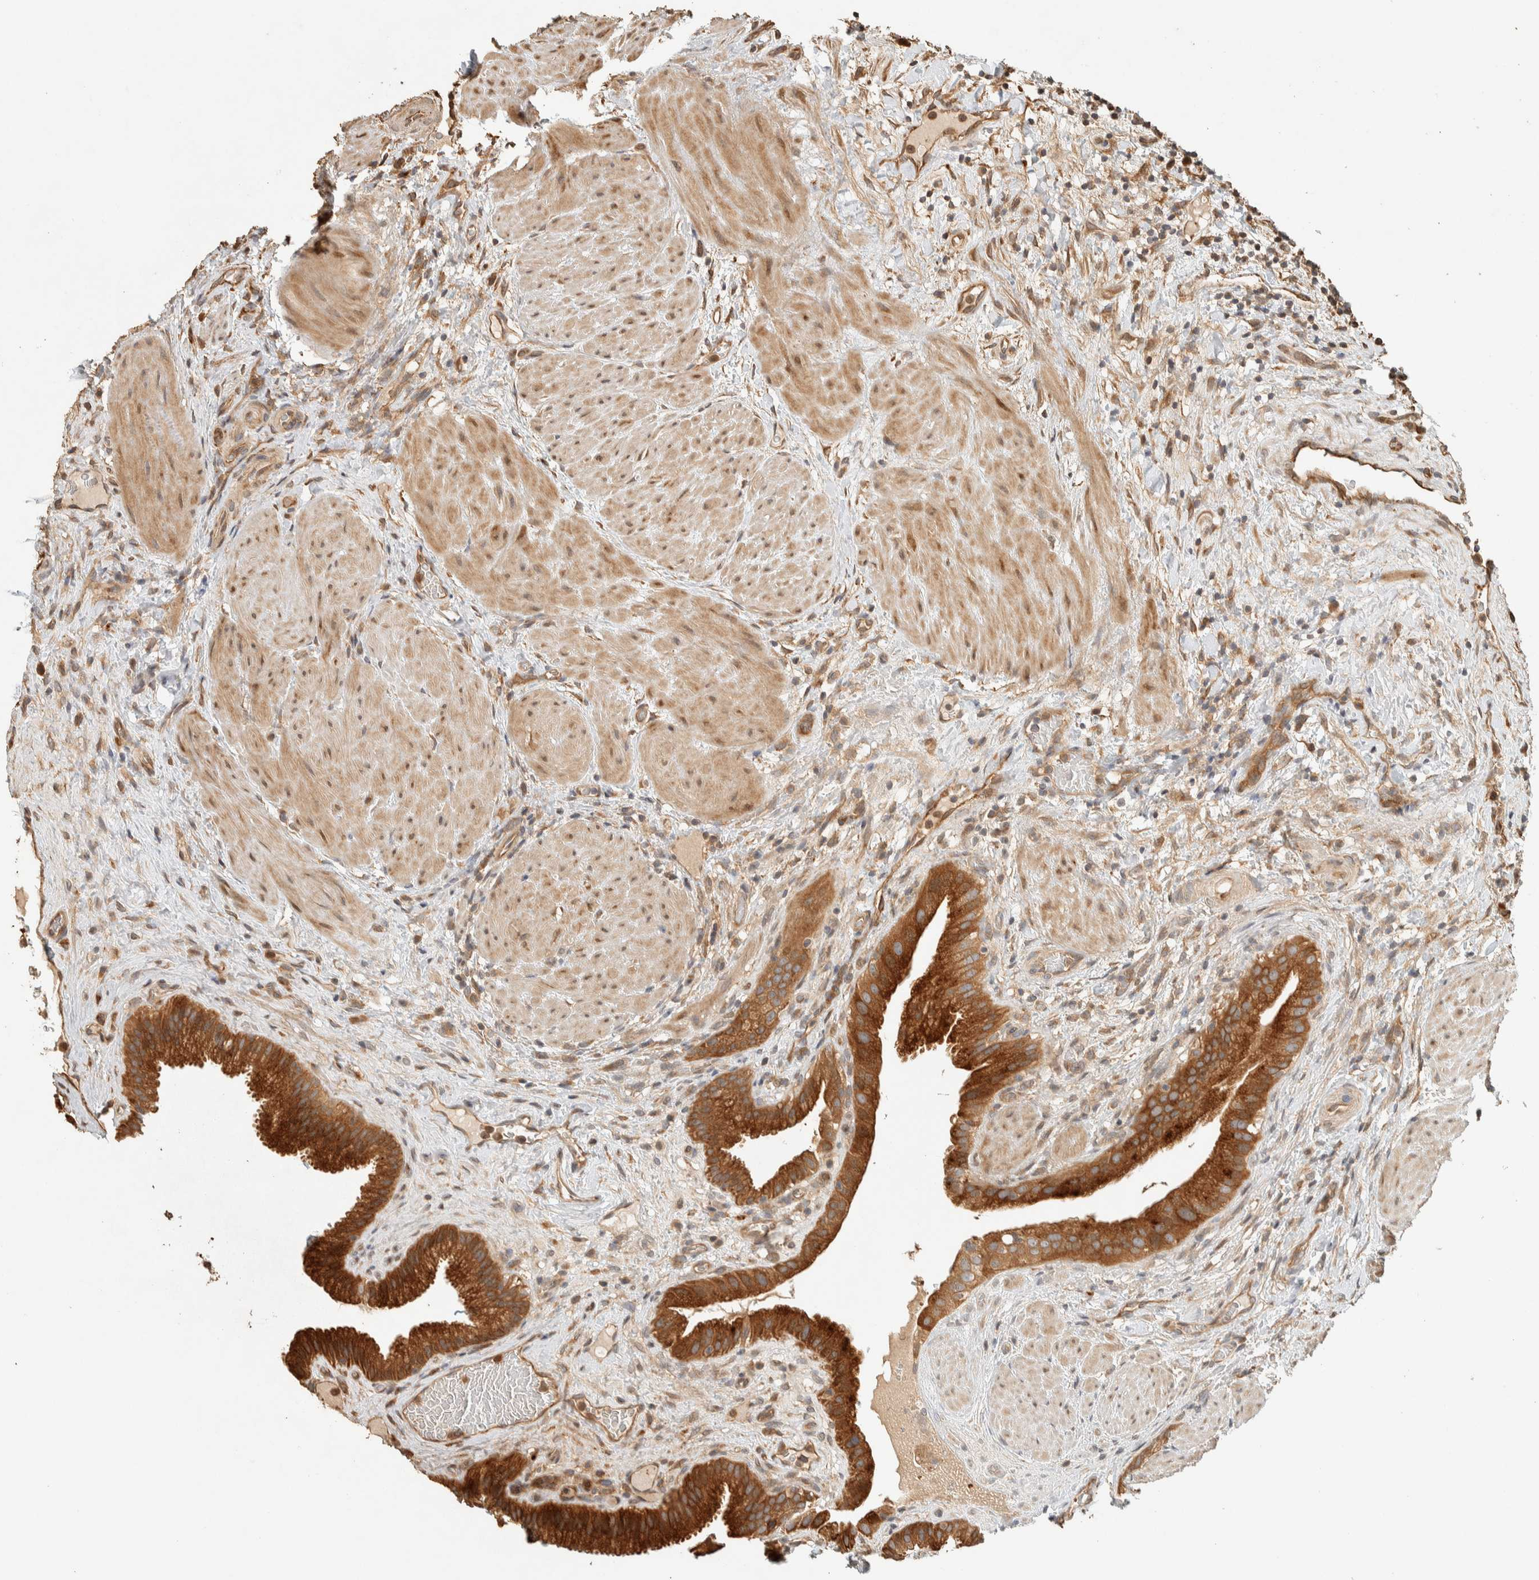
{"staining": {"intensity": "strong", "quantity": ">75%", "location": "cytoplasmic/membranous"}, "tissue": "gallbladder", "cell_type": "Glandular cells", "image_type": "normal", "snomed": [{"axis": "morphology", "description": "Normal tissue, NOS"}, {"axis": "topography", "description": "Gallbladder"}], "caption": "A histopathology image of gallbladder stained for a protein reveals strong cytoplasmic/membranous brown staining in glandular cells.", "gene": "EXOC7", "patient": {"sex": "male", "age": 49}}